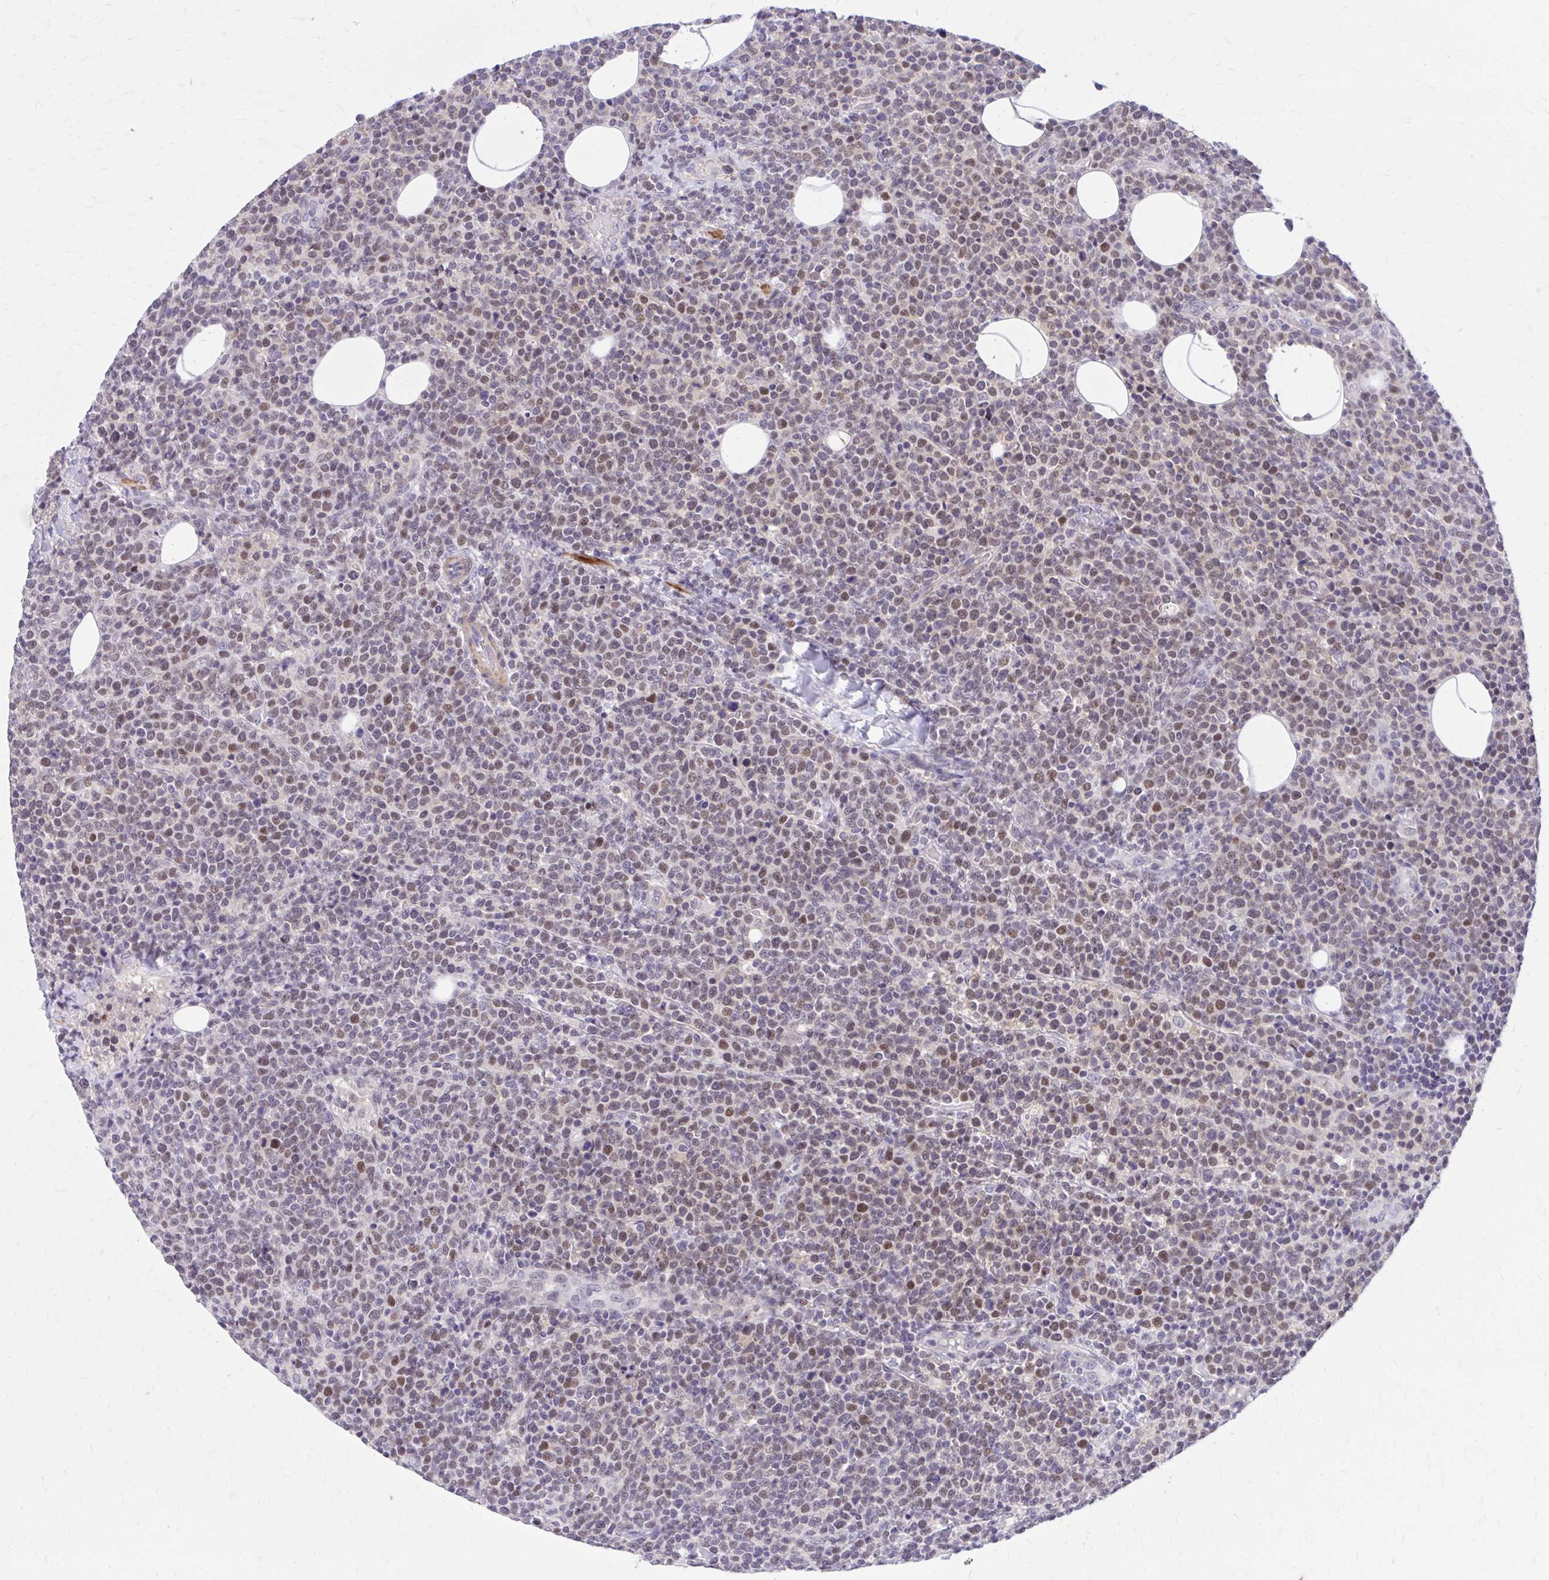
{"staining": {"intensity": "moderate", "quantity": "25%-75%", "location": "nuclear"}, "tissue": "lymphoma", "cell_type": "Tumor cells", "image_type": "cancer", "snomed": [{"axis": "morphology", "description": "Malignant lymphoma, non-Hodgkin's type, High grade"}, {"axis": "topography", "description": "Lymph node"}], "caption": "This image exhibits lymphoma stained with IHC to label a protein in brown. The nuclear of tumor cells show moderate positivity for the protein. Nuclei are counter-stained blue.", "gene": "ZBTB25", "patient": {"sex": "male", "age": 61}}